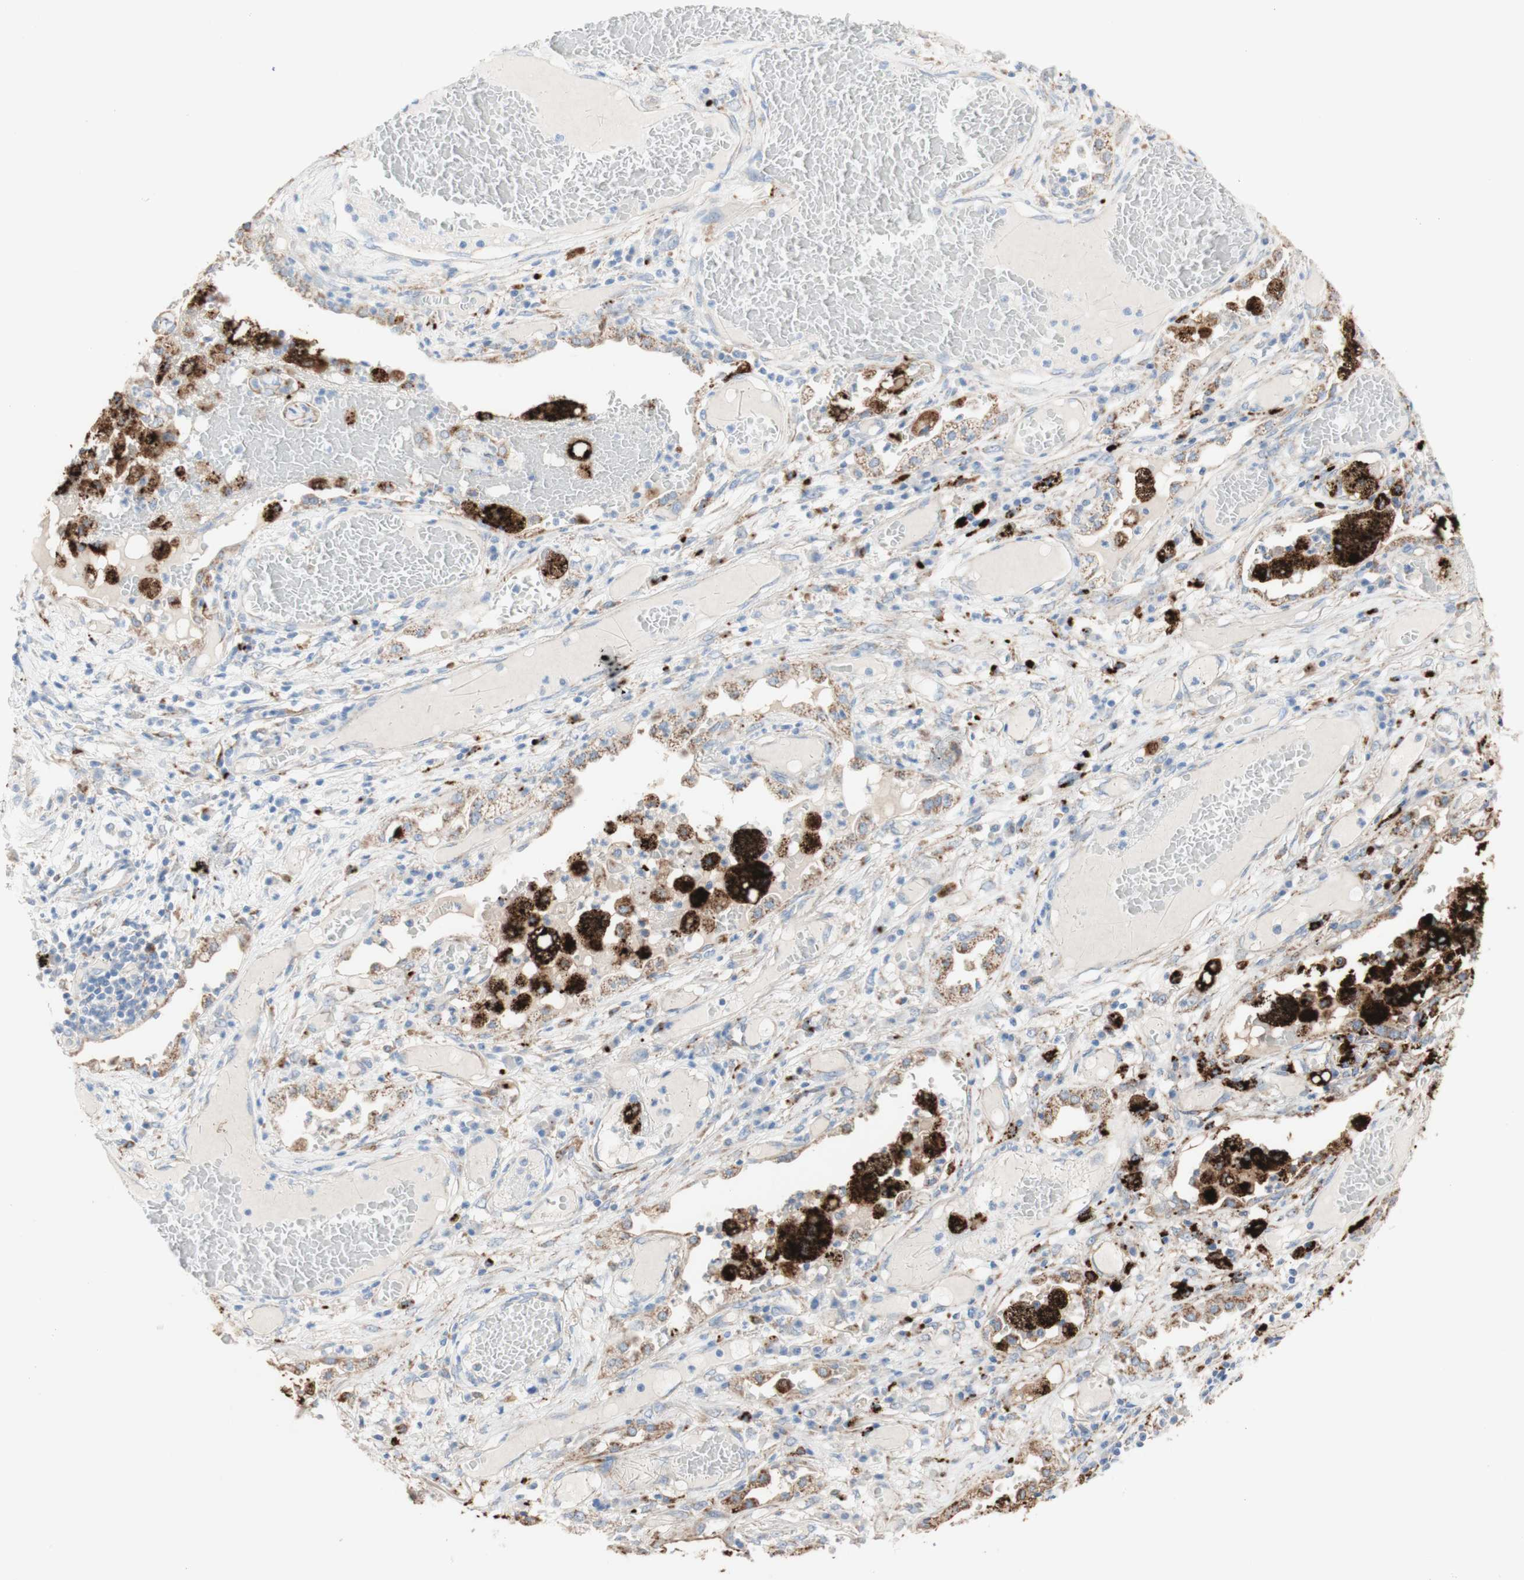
{"staining": {"intensity": "negative", "quantity": "none", "location": "none"}, "tissue": "lung cancer", "cell_type": "Tumor cells", "image_type": "cancer", "snomed": [{"axis": "morphology", "description": "Squamous cell carcinoma, NOS"}, {"axis": "topography", "description": "Lung"}], "caption": "Immunohistochemistry of human lung cancer reveals no positivity in tumor cells.", "gene": "URB2", "patient": {"sex": "male", "age": 71}}